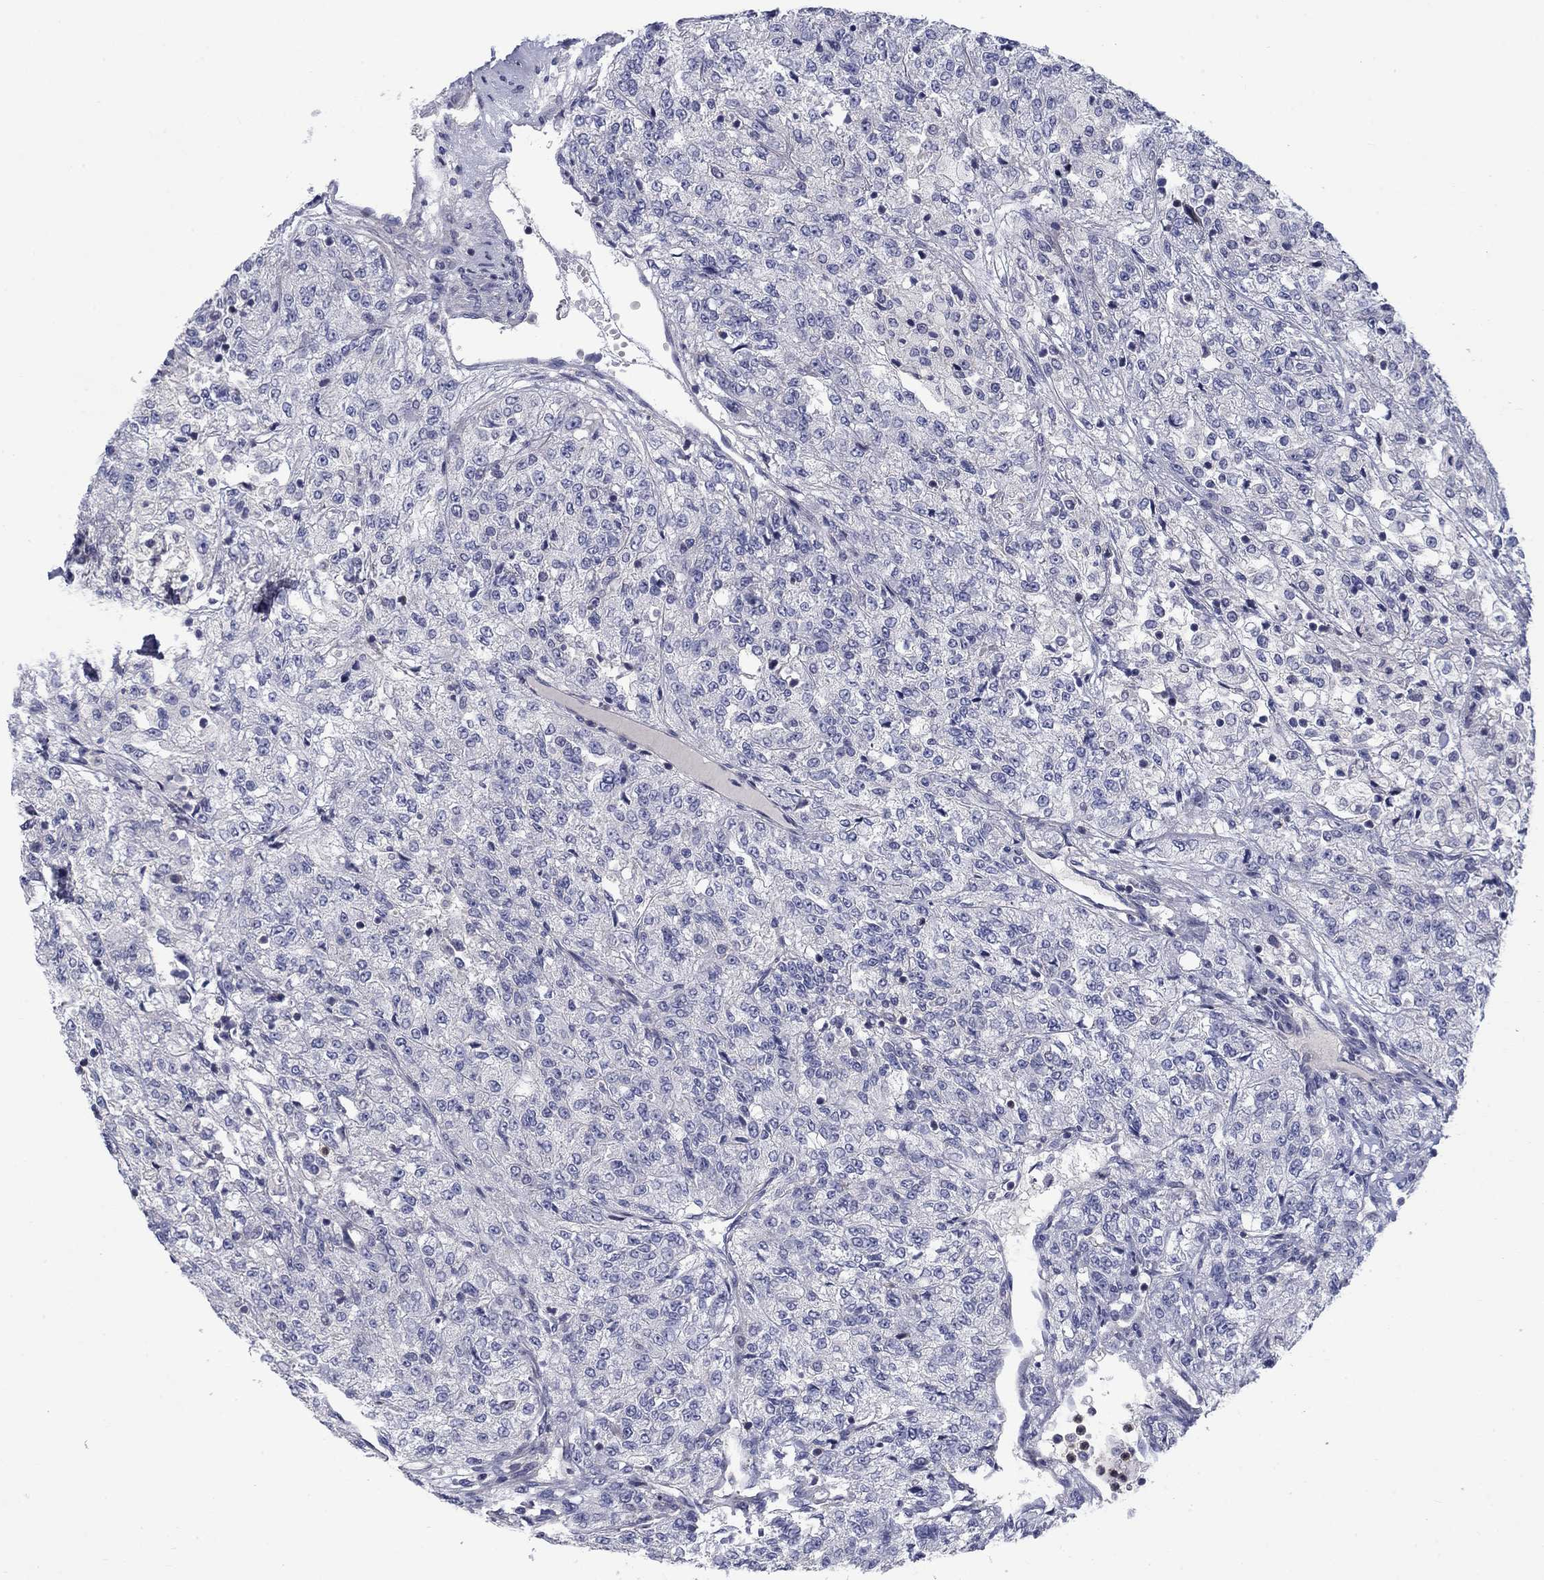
{"staining": {"intensity": "negative", "quantity": "none", "location": "none"}, "tissue": "renal cancer", "cell_type": "Tumor cells", "image_type": "cancer", "snomed": [{"axis": "morphology", "description": "Adenocarcinoma, NOS"}, {"axis": "topography", "description": "Kidney"}], "caption": "The histopathology image shows no staining of tumor cells in renal cancer (adenocarcinoma).", "gene": "KIF15", "patient": {"sex": "female", "age": 63}}